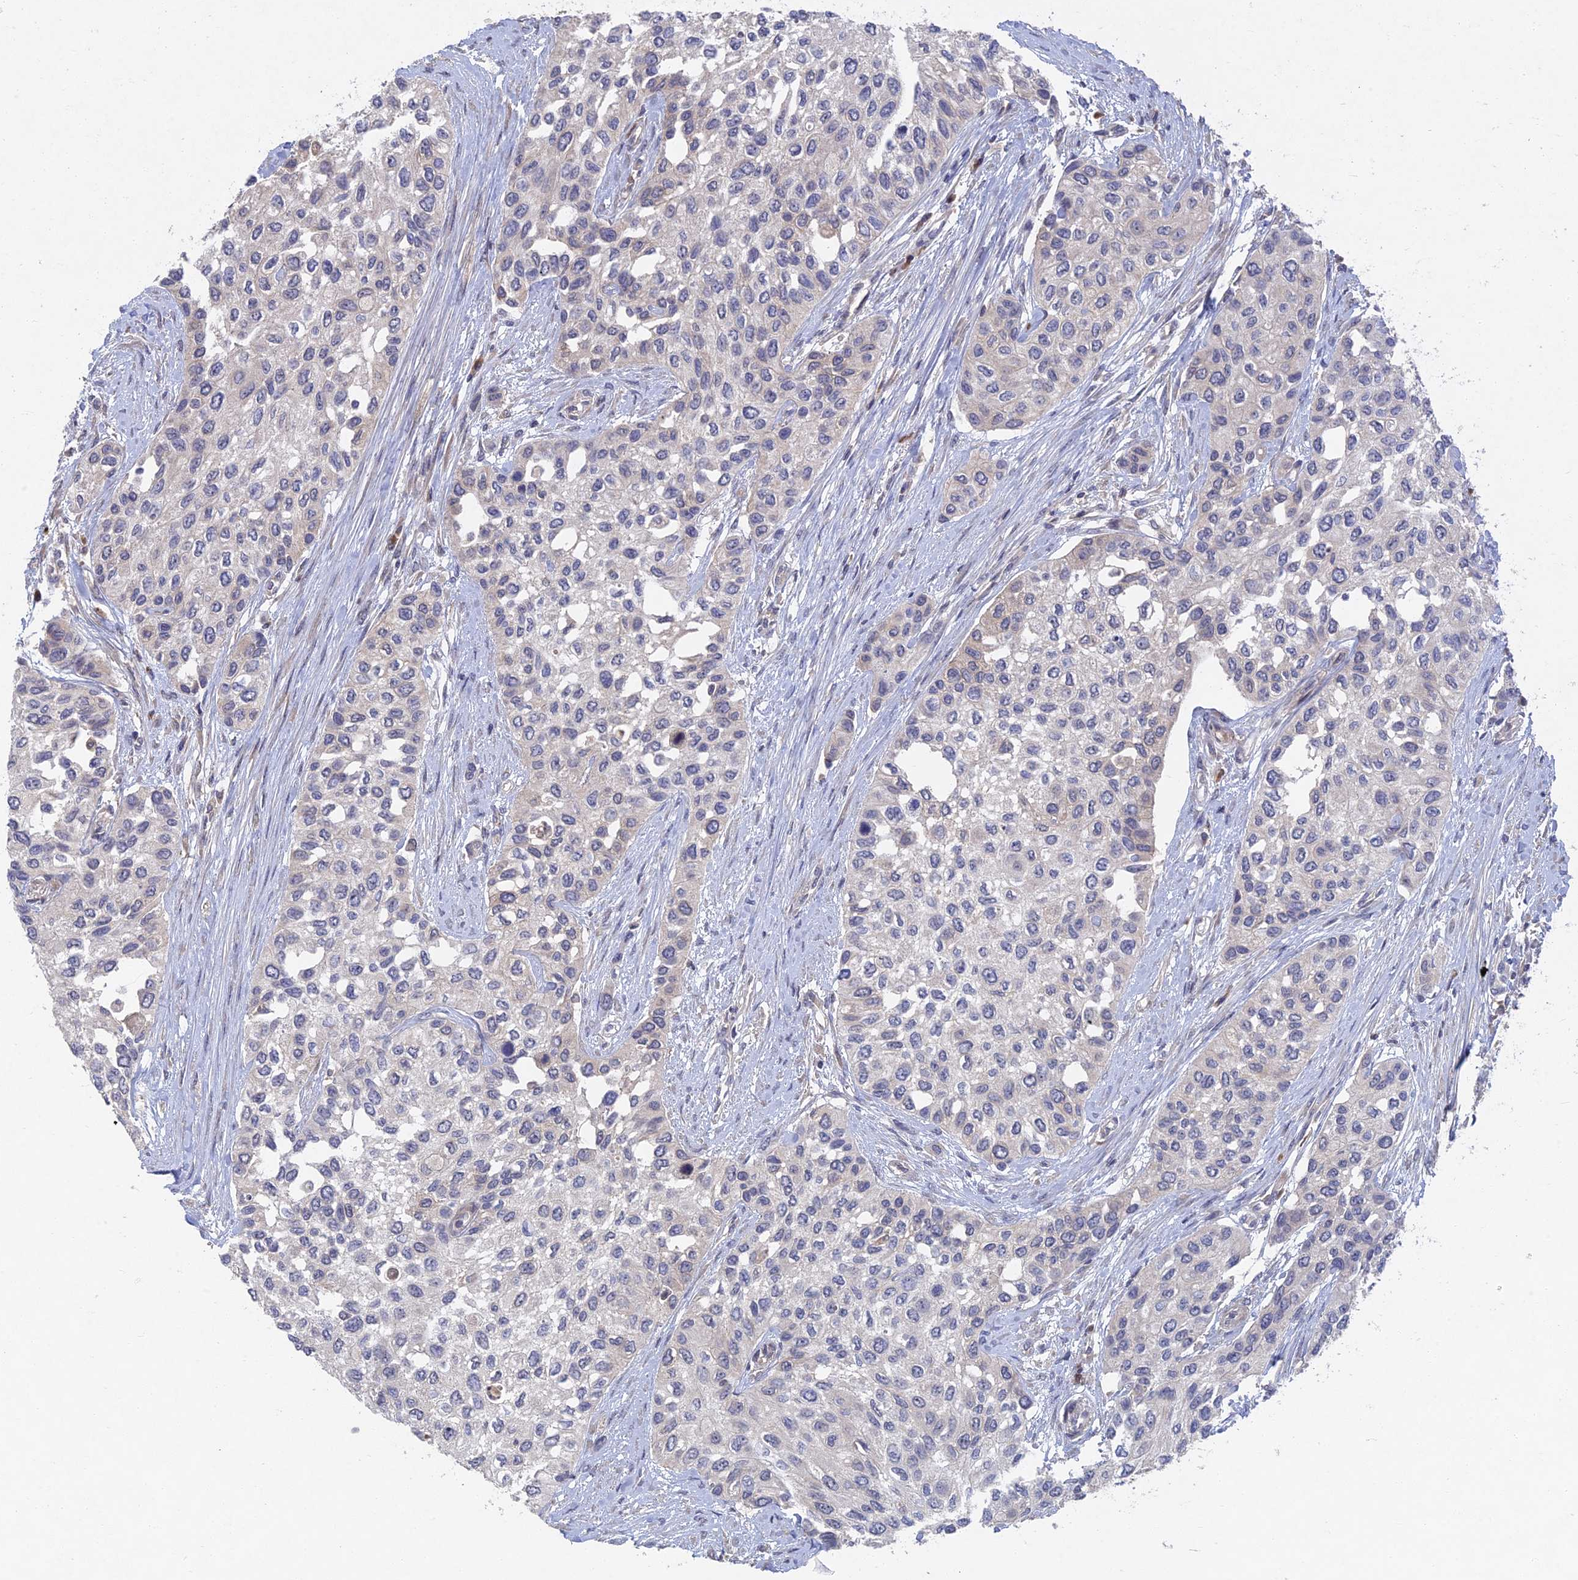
{"staining": {"intensity": "weak", "quantity": "<25%", "location": "cytoplasmic/membranous"}, "tissue": "urothelial cancer", "cell_type": "Tumor cells", "image_type": "cancer", "snomed": [{"axis": "morphology", "description": "Normal tissue, NOS"}, {"axis": "morphology", "description": "Urothelial carcinoma, High grade"}, {"axis": "topography", "description": "Vascular tissue"}, {"axis": "topography", "description": "Urinary bladder"}], "caption": "DAB (3,3'-diaminobenzidine) immunohistochemical staining of urothelial cancer displays no significant expression in tumor cells.", "gene": "GNA15", "patient": {"sex": "female", "age": 56}}